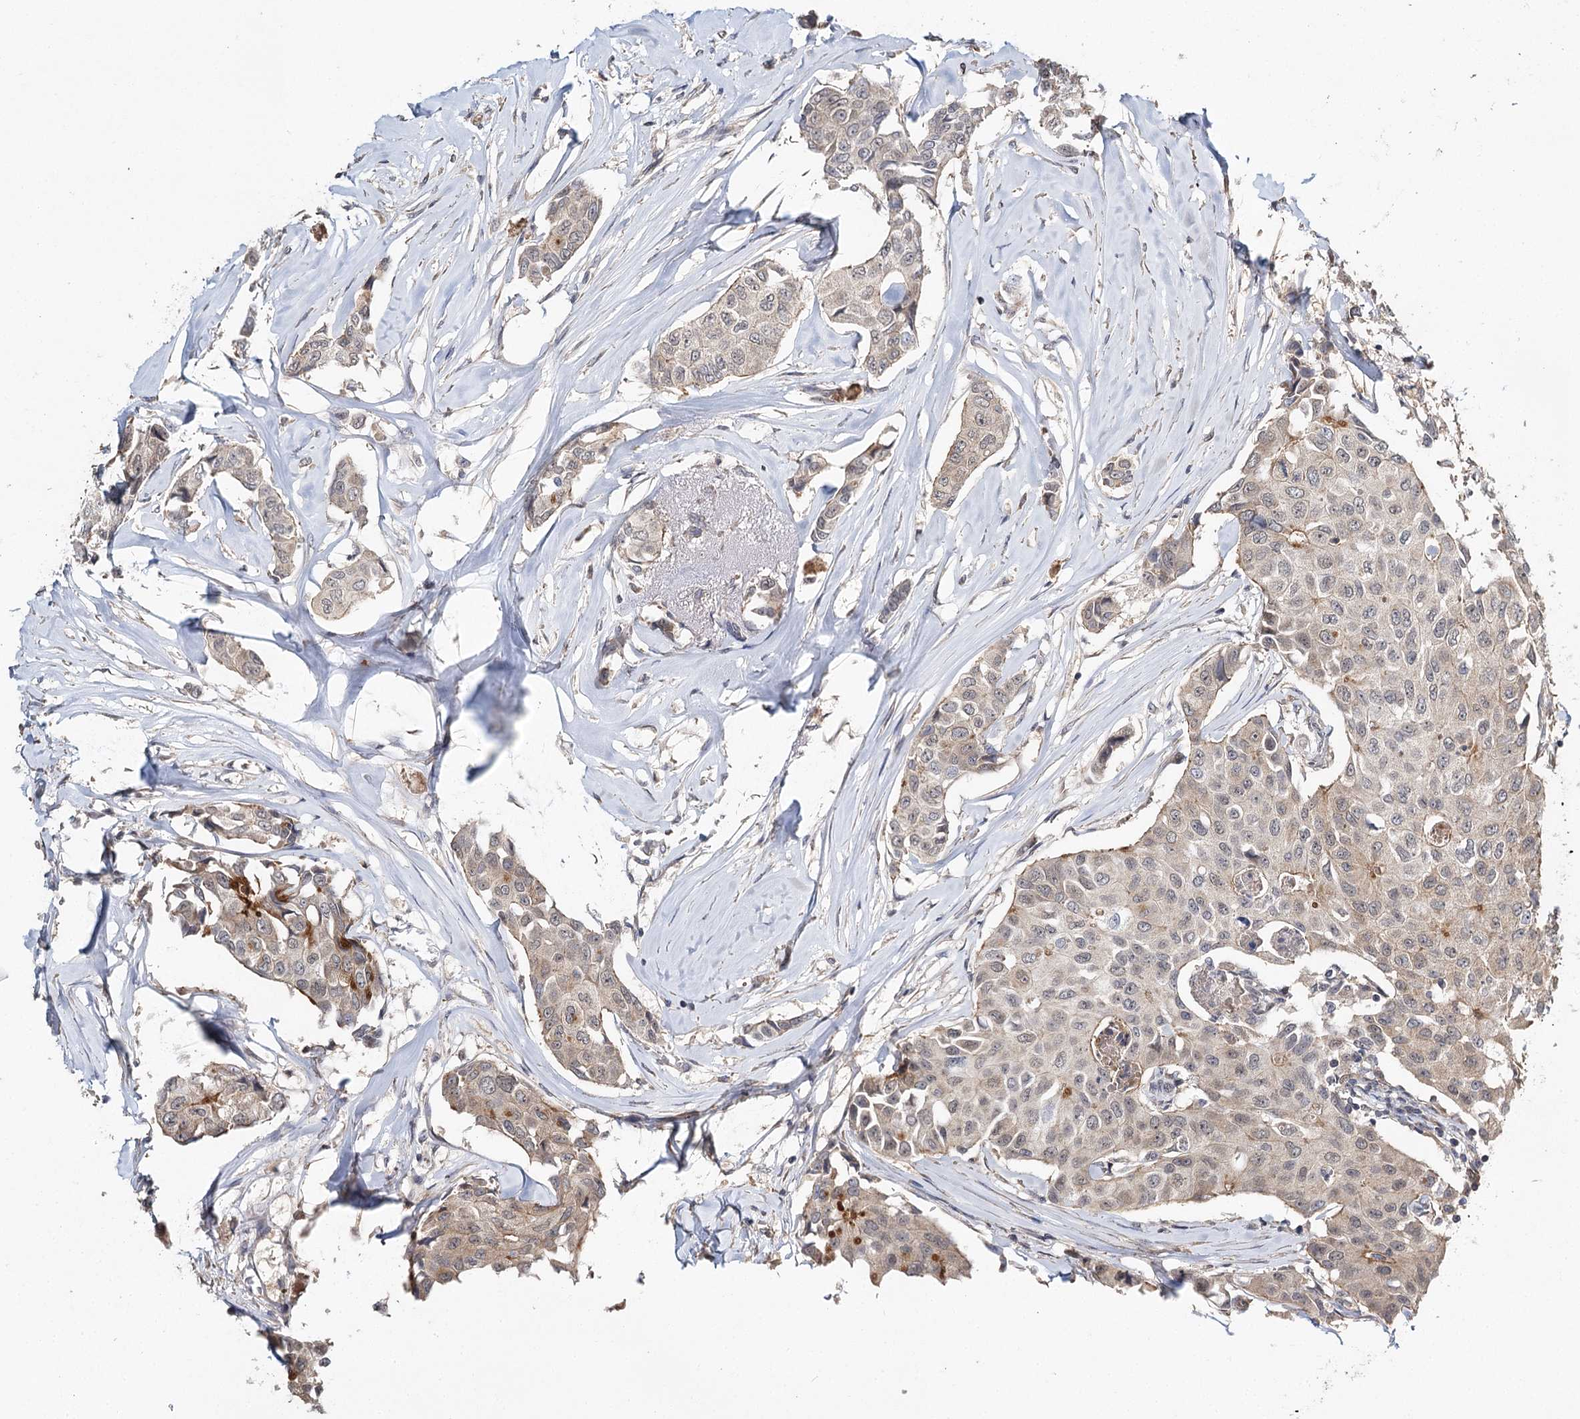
{"staining": {"intensity": "negative", "quantity": "none", "location": "none"}, "tissue": "breast cancer", "cell_type": "Tumor cells", "image_type": "cancer", "snomed": [{"axis": "morphology", "description": "Duct carcinoma"}, {"axis": "topography", "description": "Breast"}], "caption": "This is an immunohistochemistry (IHC) image of human intraductal carcinoma (breast). There is no expression in tumor cells.", "gene": "NOPCHAP1", "patient": {"sex": "female", "age": 80}}